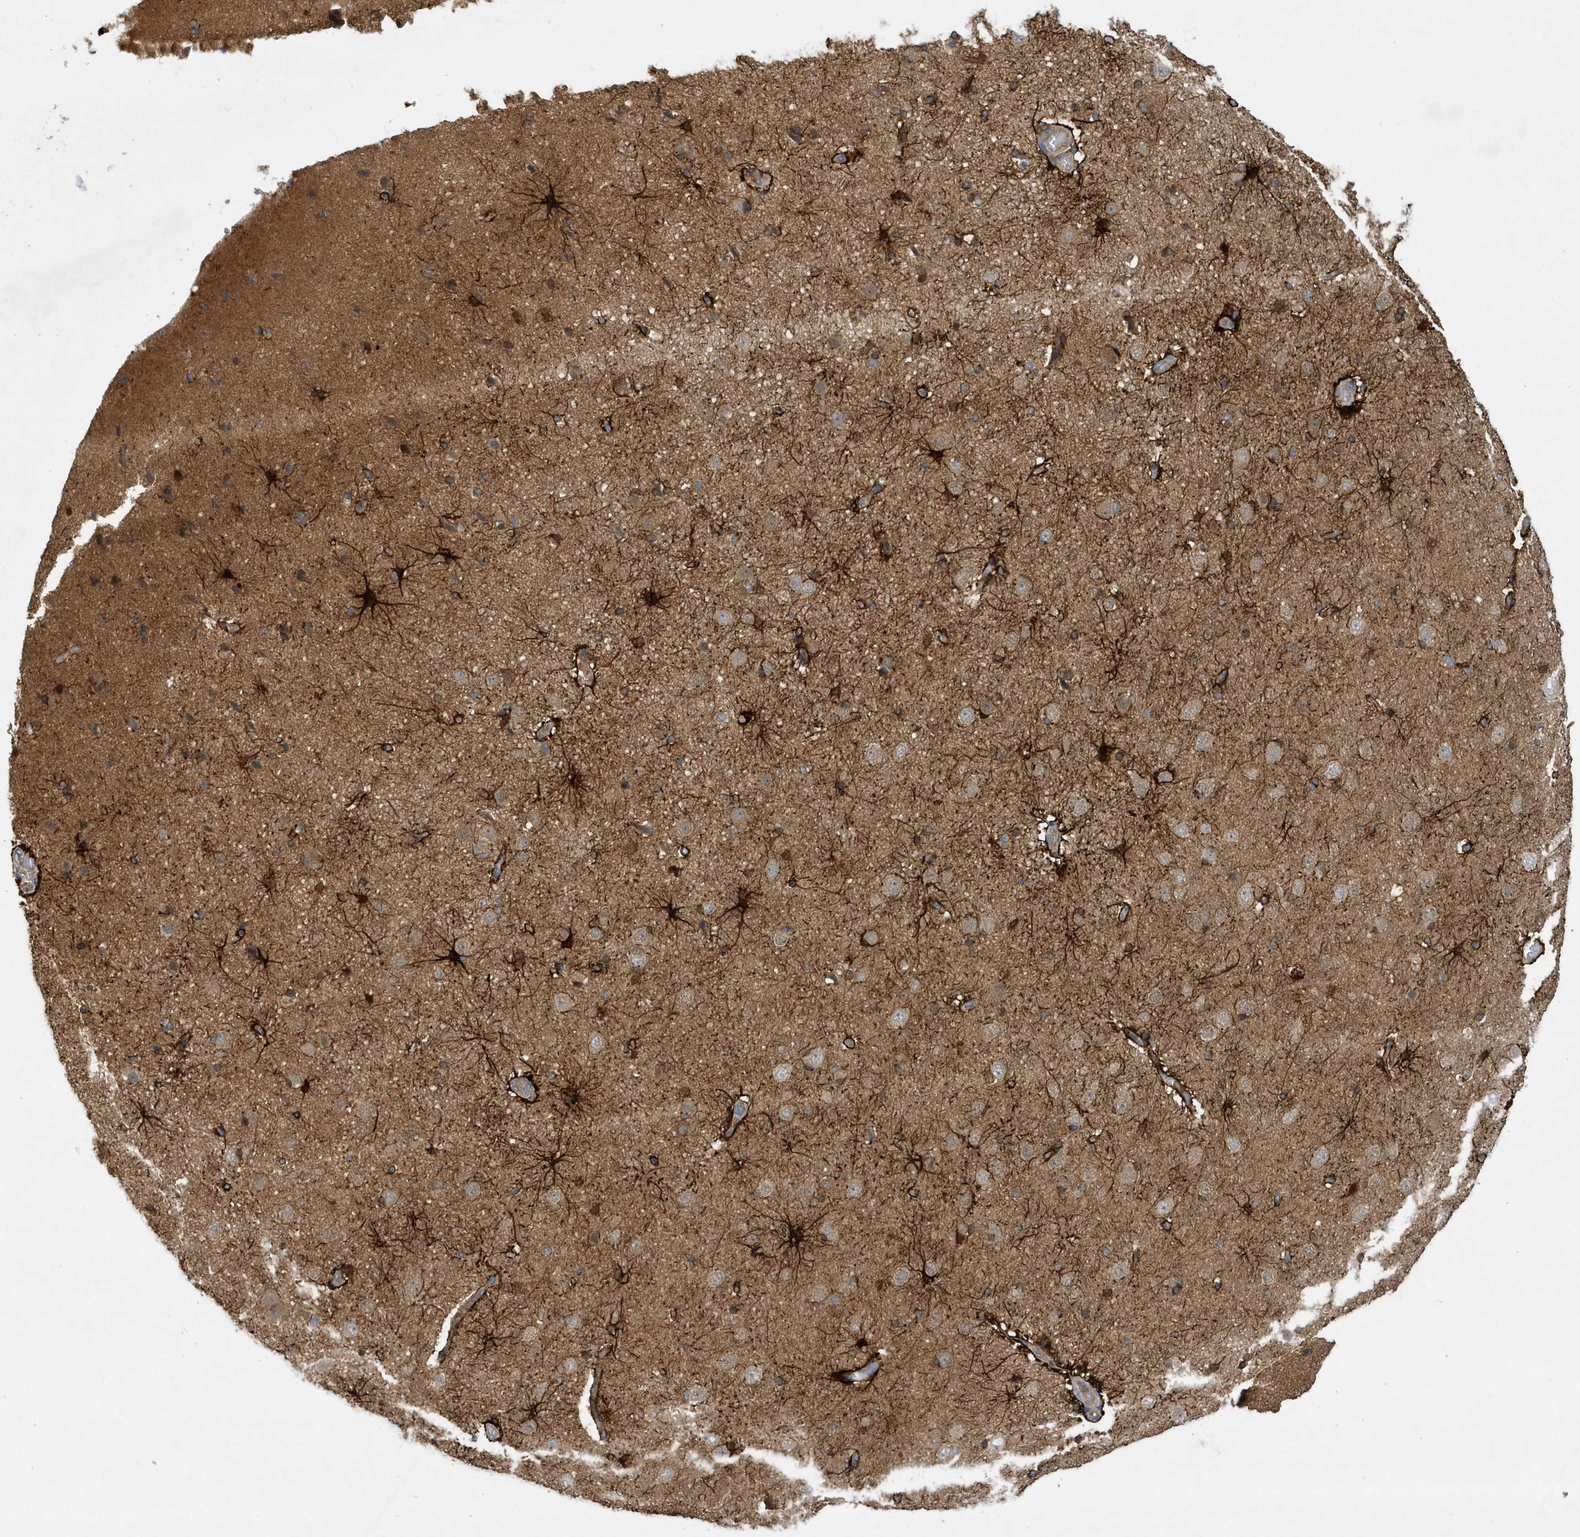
{"staining": {"intensity": "moderate", "quantity": "25%-75%", "location": "cytoplasmic/membranous"}, "tissue": "cerebral cortex", "cell_type": "Endothelial cells", "image_type": "normal", "snomed": [{"axis": "morphology", "description": "Normal tissue, NOS"}, {"axis": "topography", "description": "Cerebral cortex"}], "caption": "This image demonstrates immunohistochemistry staining of benign cerebral cortex, with medium moderate cytoplasmic/membranous staining in about 25%-75% of endothelial cells.", "gene": "PAICS", "patient": {"sex": "male", "age": 34}}